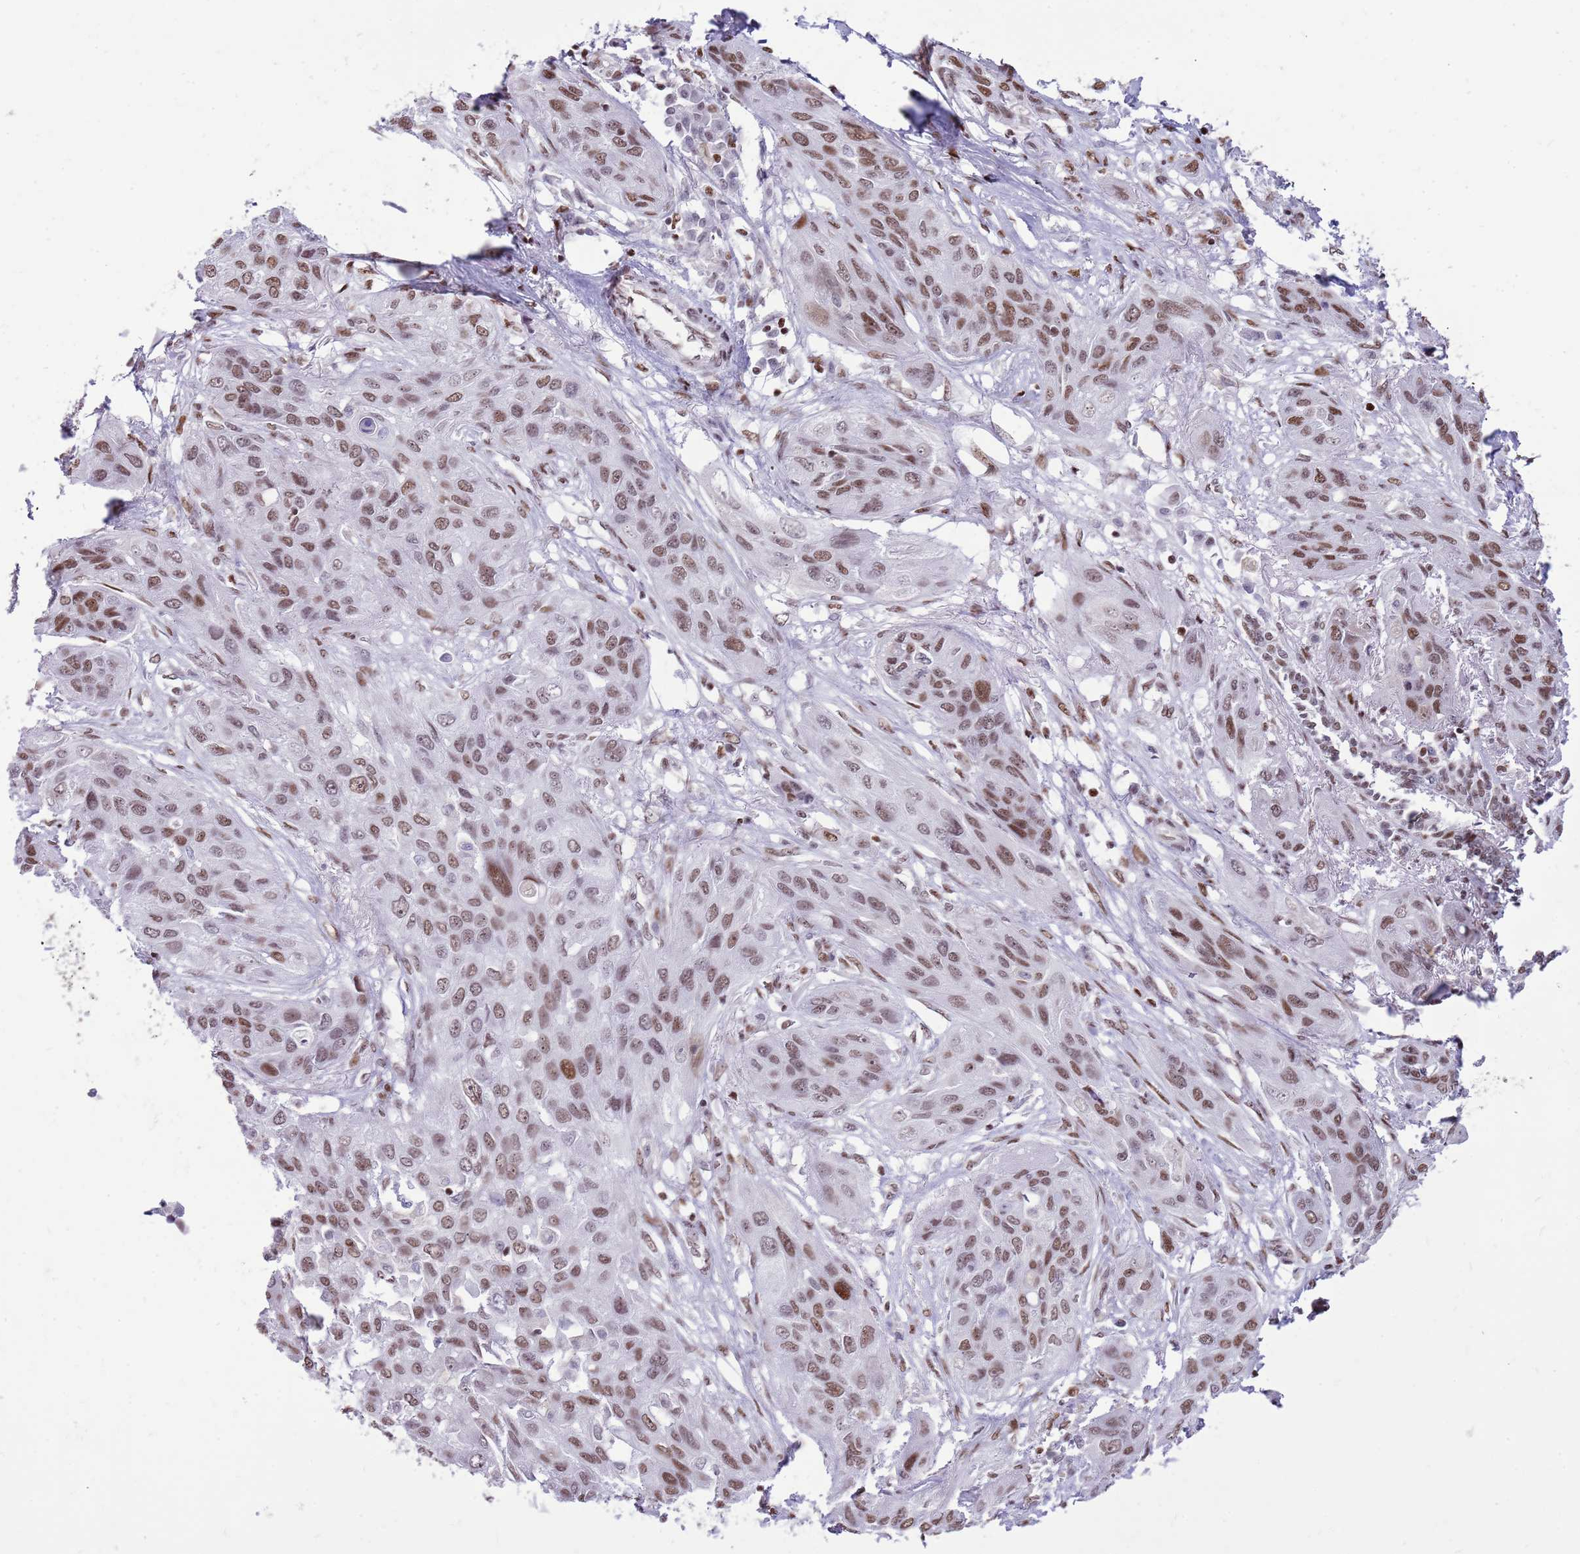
{"staining": {"intensity": "moderate", "quantity": "25%-75%", "location": "nuclear"}, "tissue": "lung cancer", "cell_type": "Tumor cells", "image_type": "cancer", "snomed": [{"axis": "morphology", "description": "Squamous cell carcinoma, NOS"}, {"axis": "topography", "description": "Lung"}], "caption": "Lung squamous cell carcinoma stained for a protein demonstrates moderate nuclear positivity in tumor cells.", "gene": "WASHC4", "patient": {"sex": "female", "age": 70}}